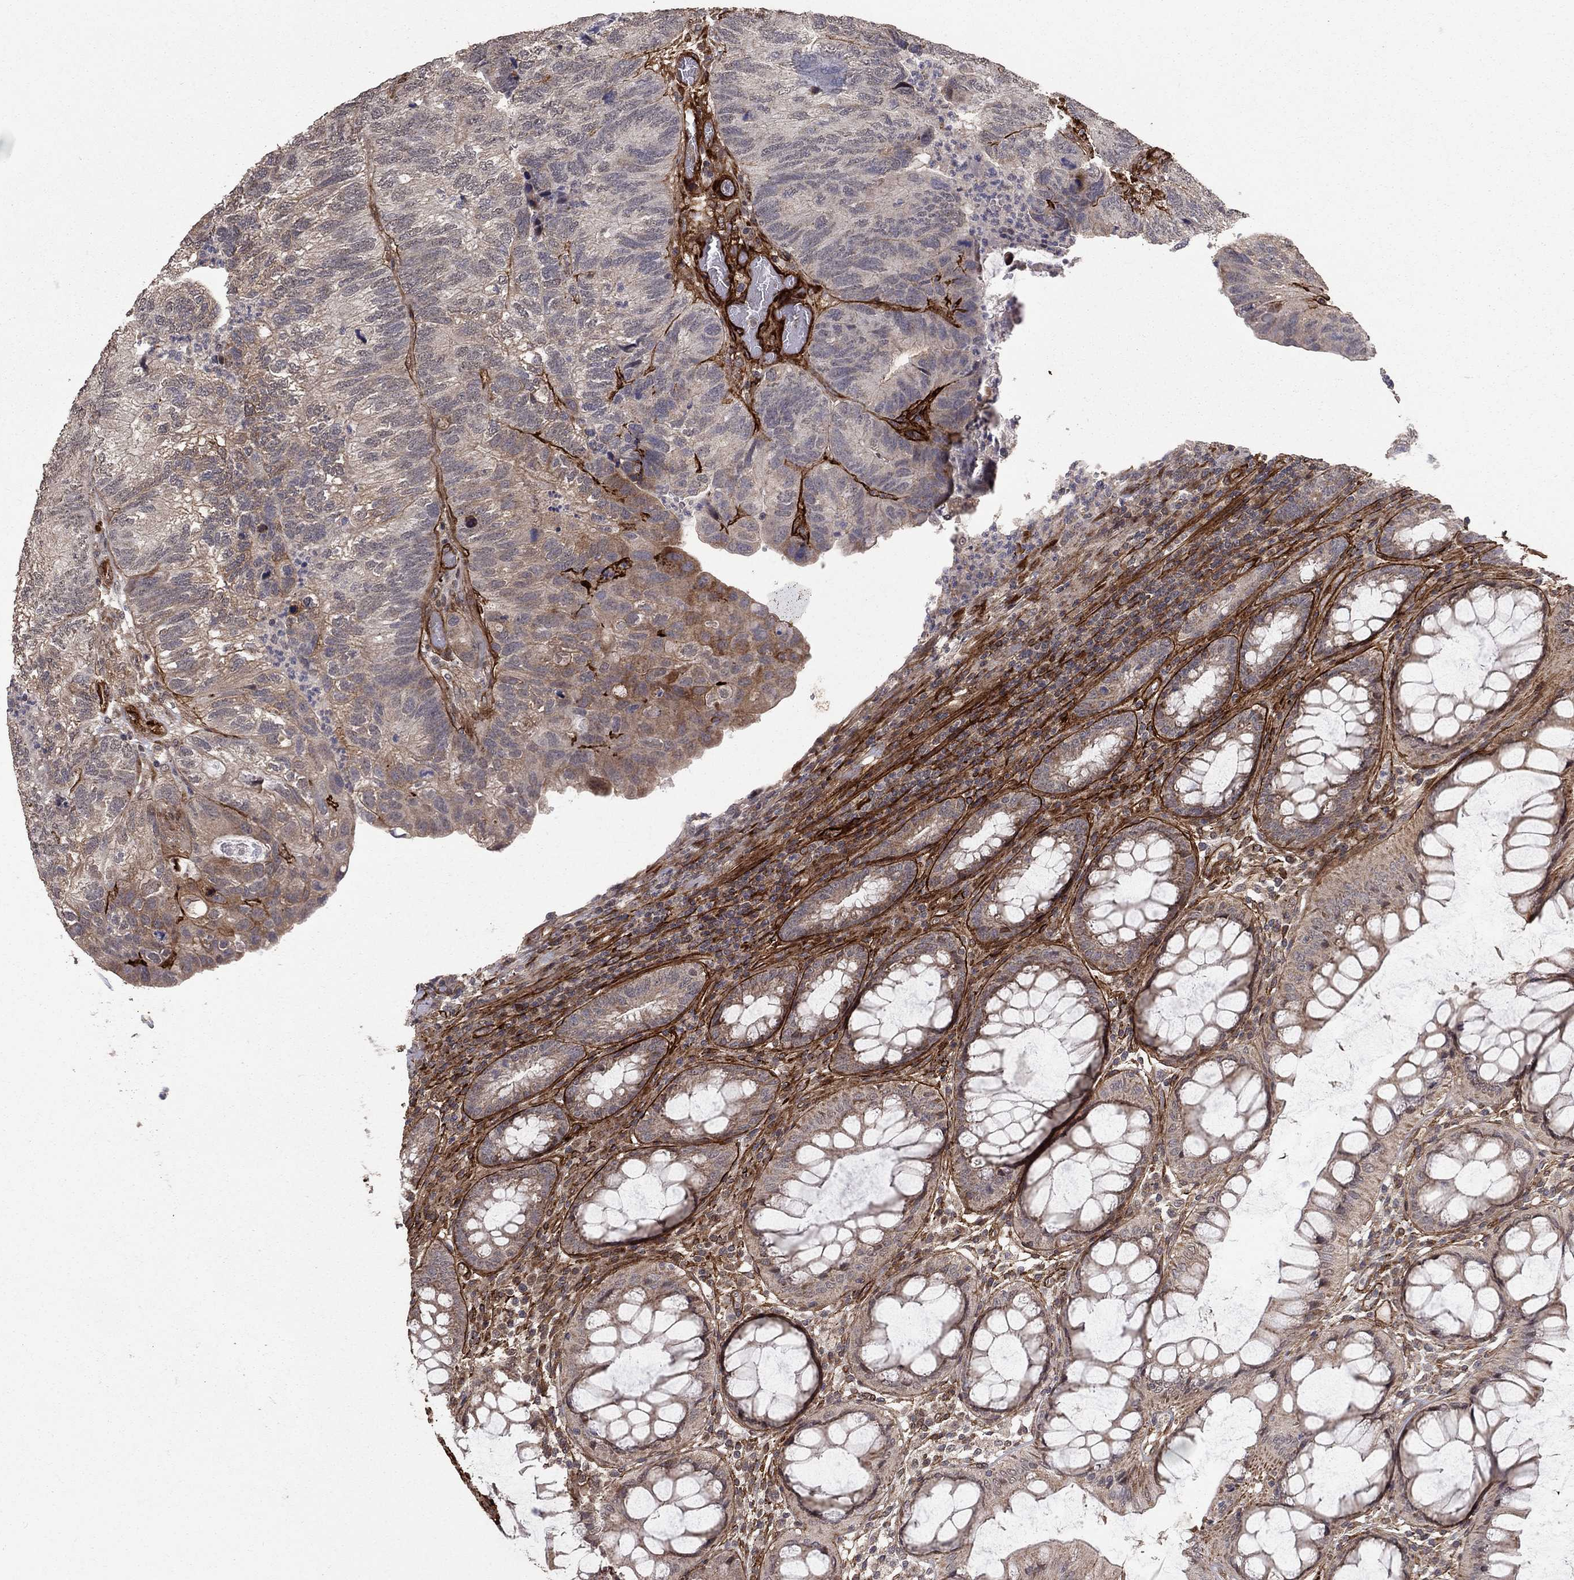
{"staining": {"intensity": "weak", "quantity": "<25%", "location": "cytoplasmic/membranous"}, "tissue": "colorectal cancer", "cell_type": "Tumor cells", "image_type": "cancer", "snomed": [{"axis": "morphology", "description": "Adenocarcinoma, NOS"}, {"axis": "topography", "description": "Colon"}], "caption": "IHC image of neoplastic tissue: human adenocarcinoma (colorectal) stained with DAB exhibits no significant protein expression in tumor cells. (Brightfield microscopy of DAB immunohistochemistry (IHC) at high magnification).", "gene": "COL18A1", "patient": {"sex": "female", "age": 67}}